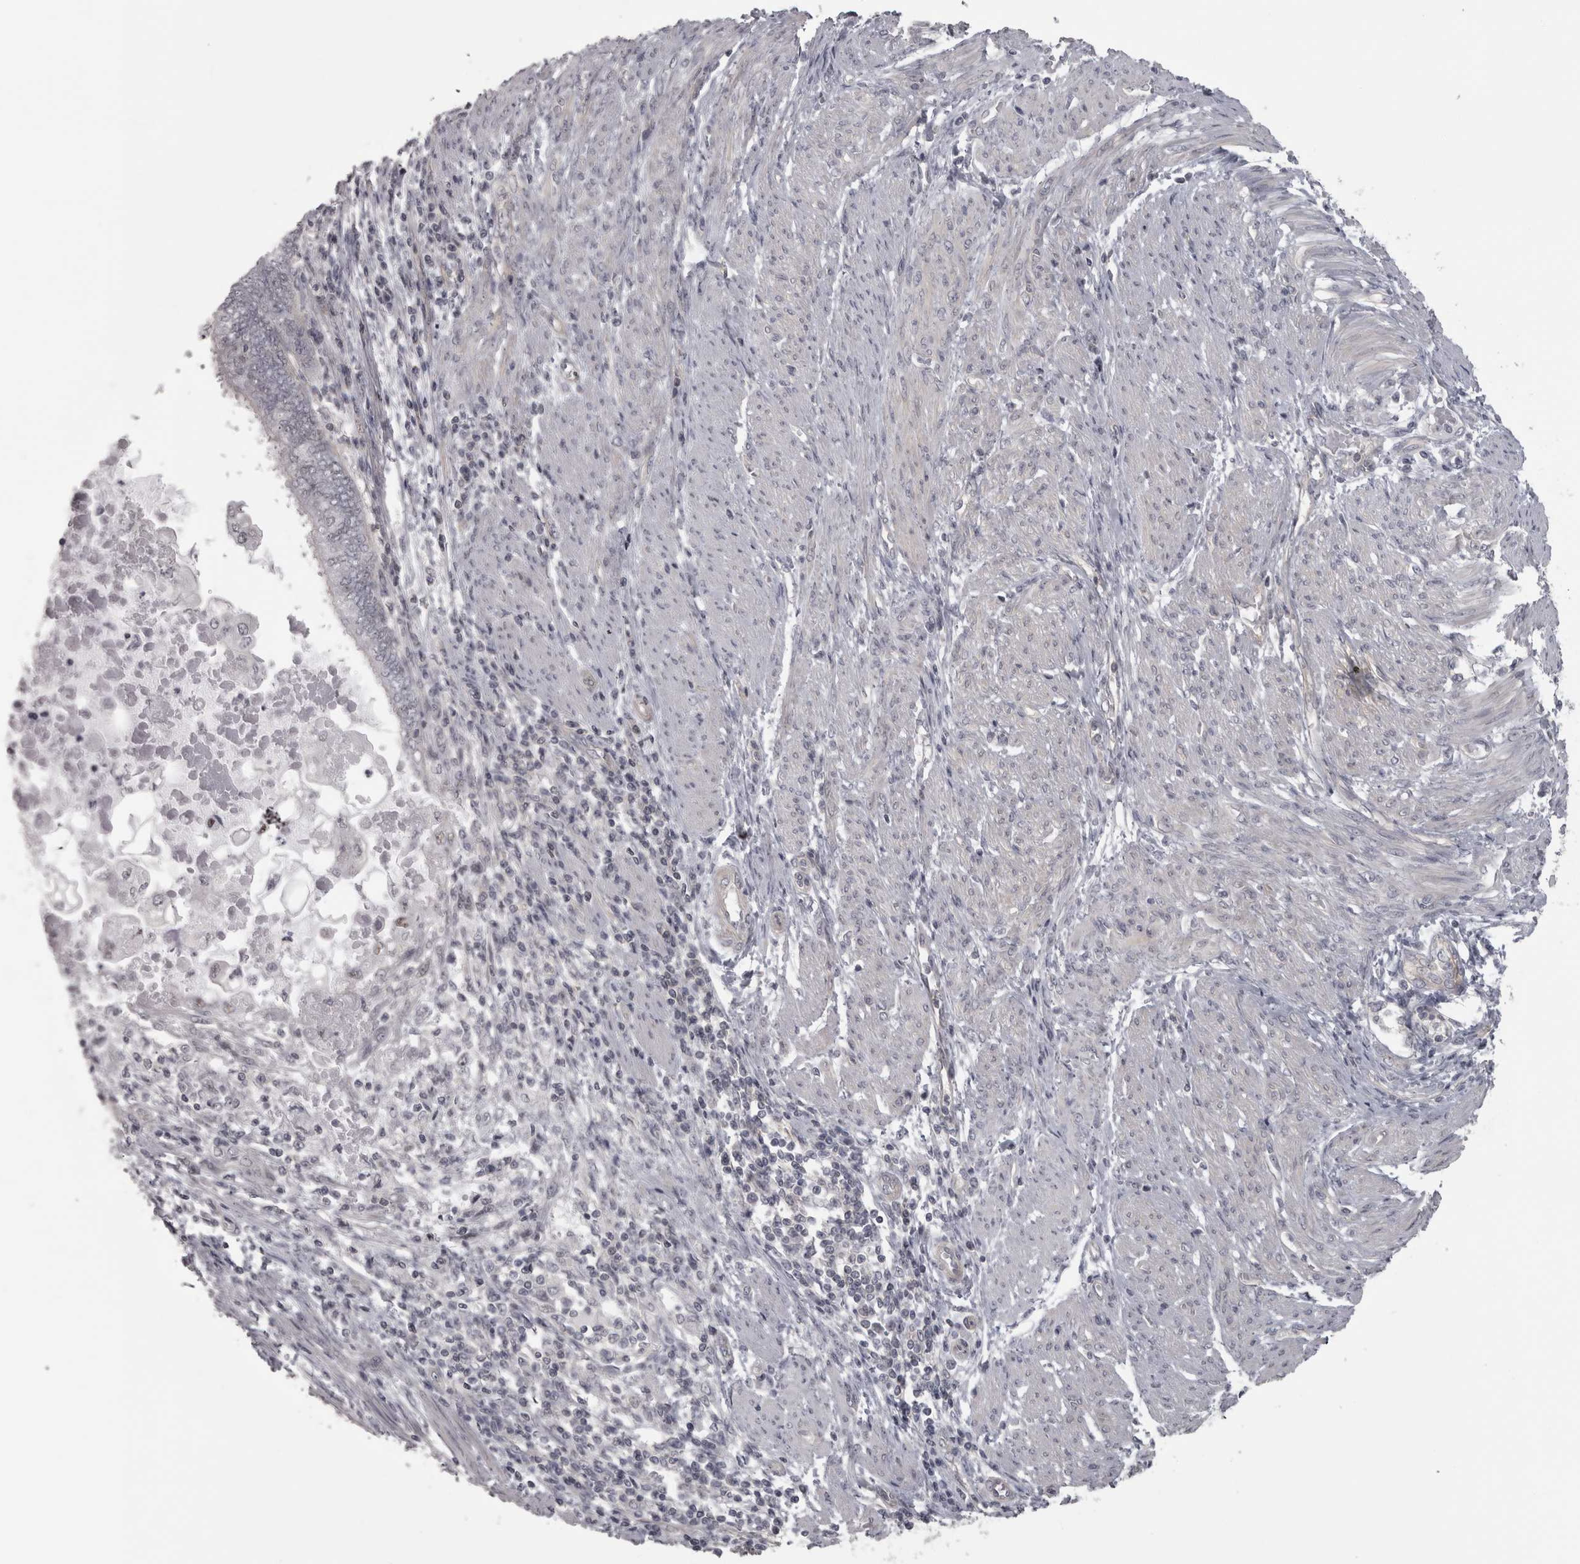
{"staining": {"intensity": "negative", "quantity": "none", "location": "none"}, "tissue": "endometrial cancer", "cell_type": "Tumor cells", "image_type": "cancer", "snomed": [{"axis": "morphology", "description": "Adenocarcinoma, NOS"}, {"axis": "topography", "description": "Uterus"}, {"axis": "topography", "description": "Endometrium"}], "caption": "The image displays no staining of tumor cells in endometrial adenocarcinoma.", "gene": "PPP1R12B", "patient": {"sex": "female", "age": 70}}